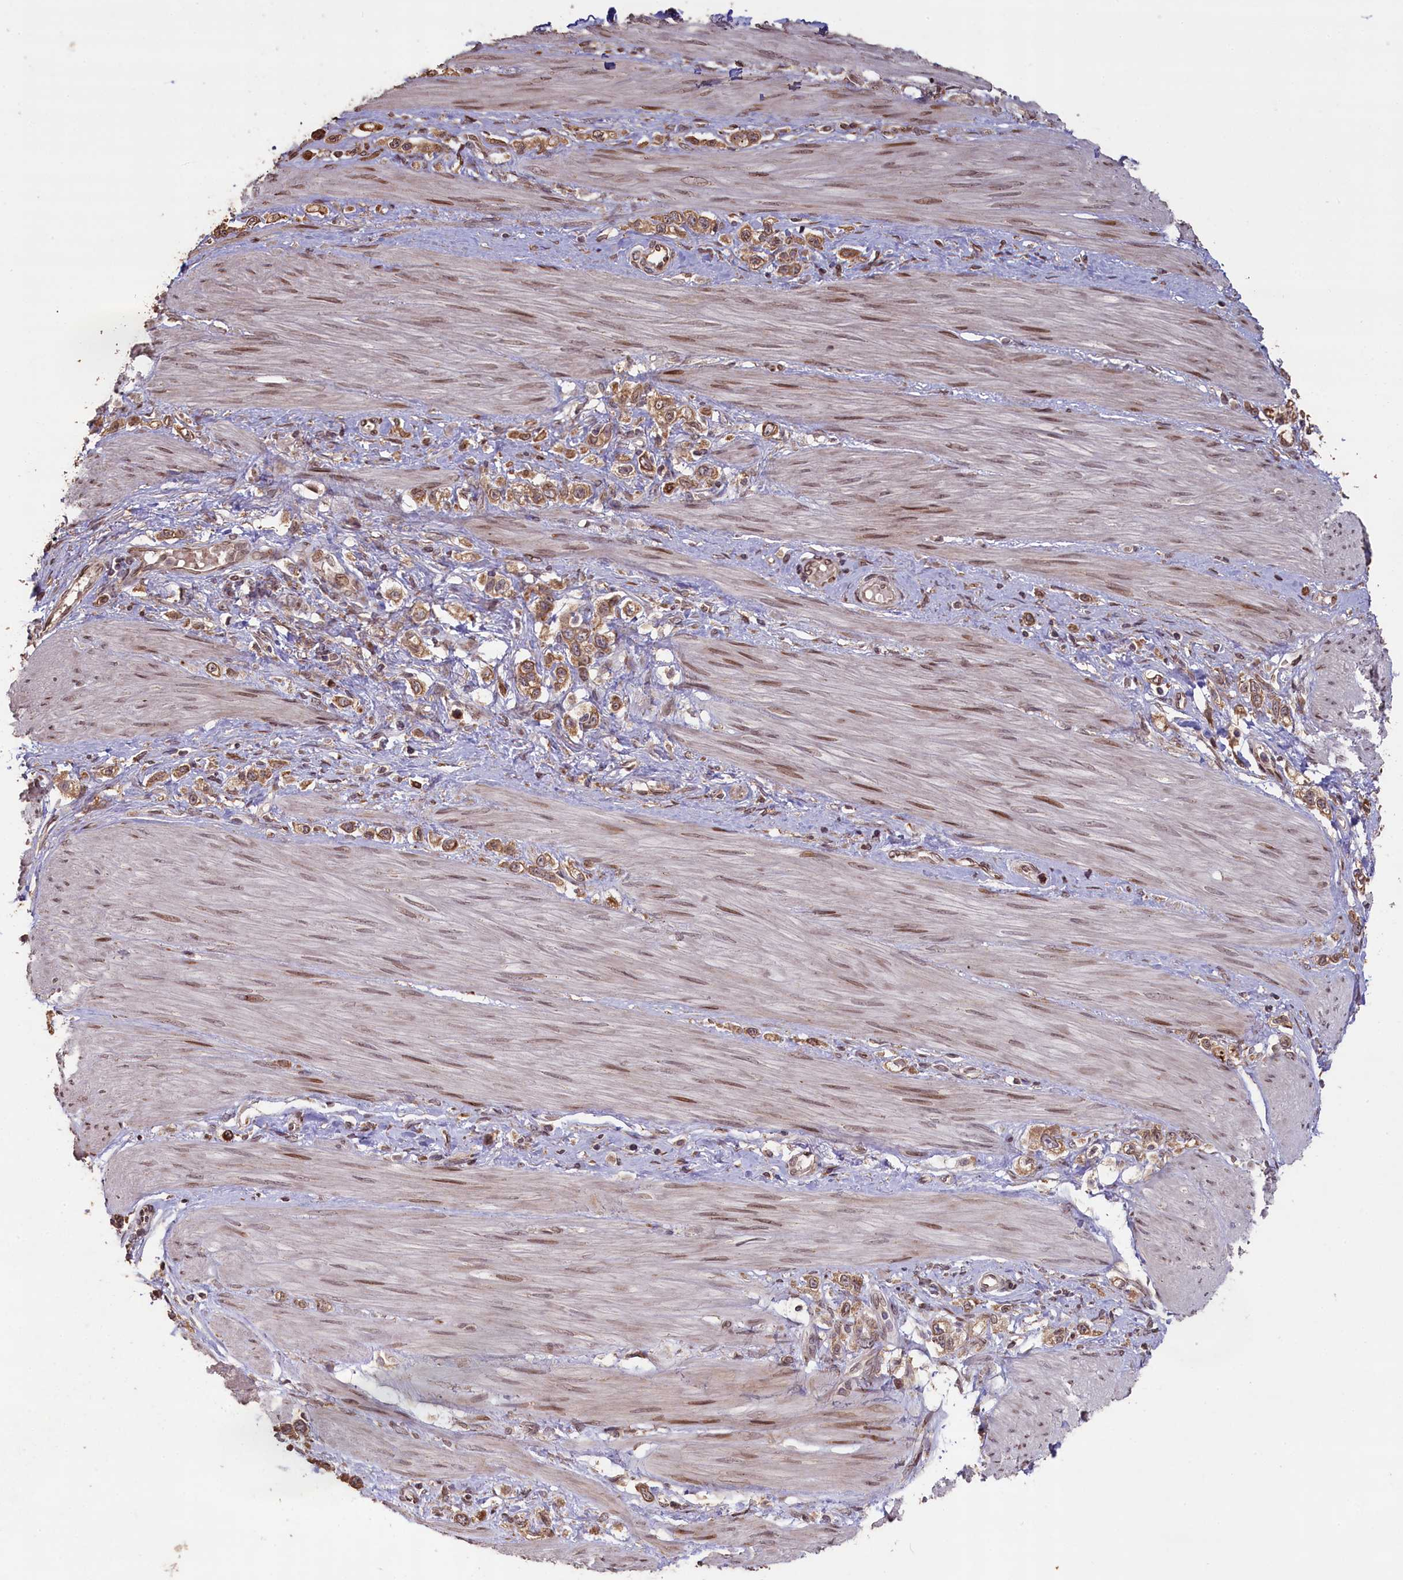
{"staining": {"intensity": "moderate", "quantity": ">75%", "location": "cytoplasmic/membranous"}, "tissue": "stomach cancer", "cell_type": "Tumor cells", "image_type": "cancer", "snomed": [{"axis": "morphology", "description": "Adenocarcinoma, NOS"}, {"axis": "topography", "description": "Stomach"}], "caption": "IHC (DAB (3,3'-diaminobenzidine)) staining of human stomach adenocarcinoma exhibits moderate cytoplasmic/membranous protein positivity in about >75% of tumor cells.", "gene": "SLC38A7", "patient": {"sex": "female", "age": 65}}